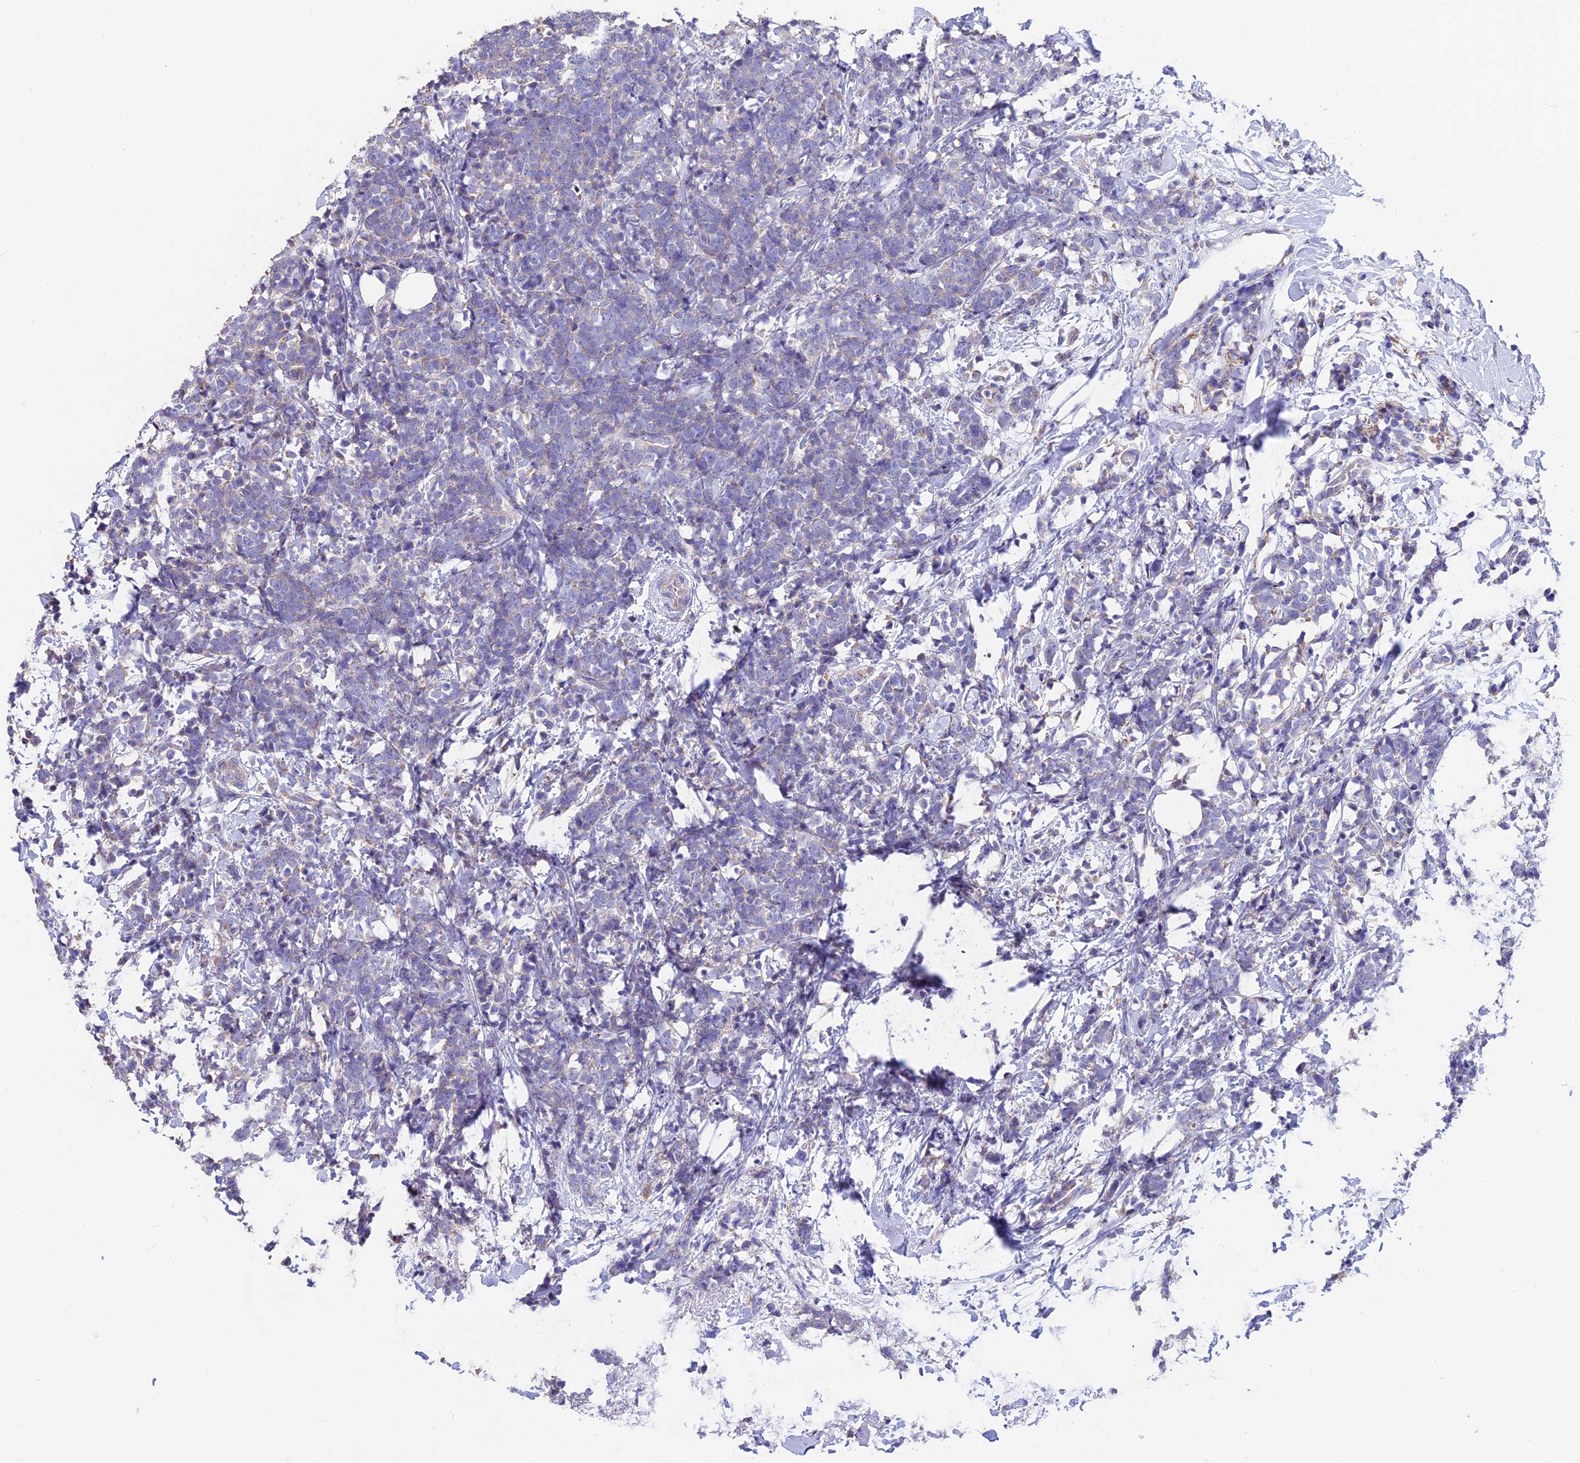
{"staining": {"intensity": "weak", "quantity": "<25%", "location": "cytoplasmic/membranous"}, "tissue": "breast cancer", "cell_type": "Tumor cells", "image_type": "cancer", "snomed": [{"axis": "morphology", "description": "Lobular carcinoma"}, {"axis": "topography", "description": "Breast"}], "caption": "This micrograph is of breast cancer (lobular carcinoma) stained with immunohistochemistry (IHC) to label a protein in brown with the nuclei are counter-stained blue. There is no staining in tumor cells.", "gene": "CYP2U1", "patient": {"sex": "female", "age": 58}}